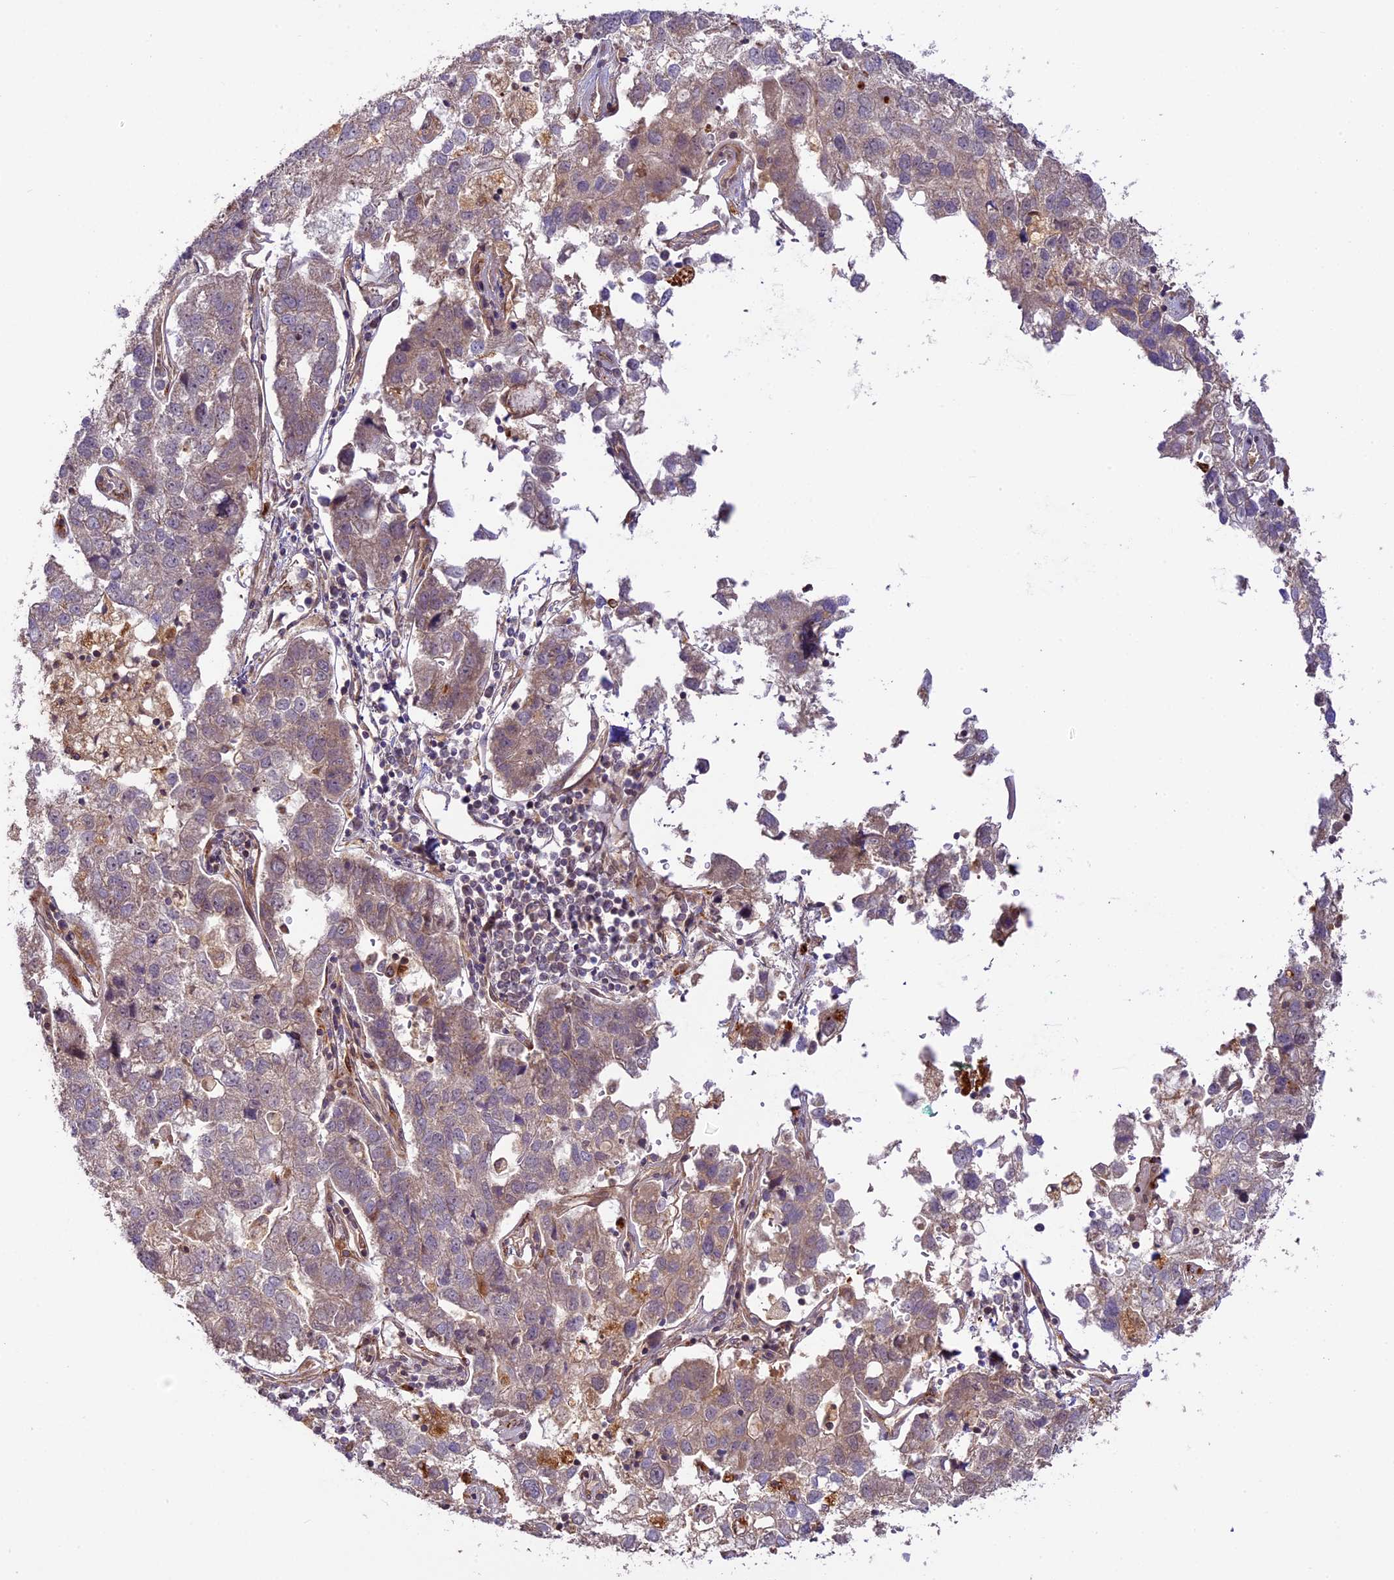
{"staining": {"intensity": "weak", "quantity": "25%-75%", "location": "cytoplasmic/membranous"}, "tissue": "pancreatic cancer", "cell_type": "Tumor cells", "image_type": "cancer", "snomed": [{"axis": "morphology", "description": "Adenocarcinoma, NOS"}, {"axis": "topography", "description": "Pancreas"}], "caption": "Immunohistochemistry (IHC) image of human adenocarcinoma (pancreatic) stained for a protein (brown), which exhibits low levels of weak cytoplasmic/membranous positivity in approximately 25%-75% of tumor cells.", "gene": "DGKH", "patient": {"sex": "female", "age": 61}}